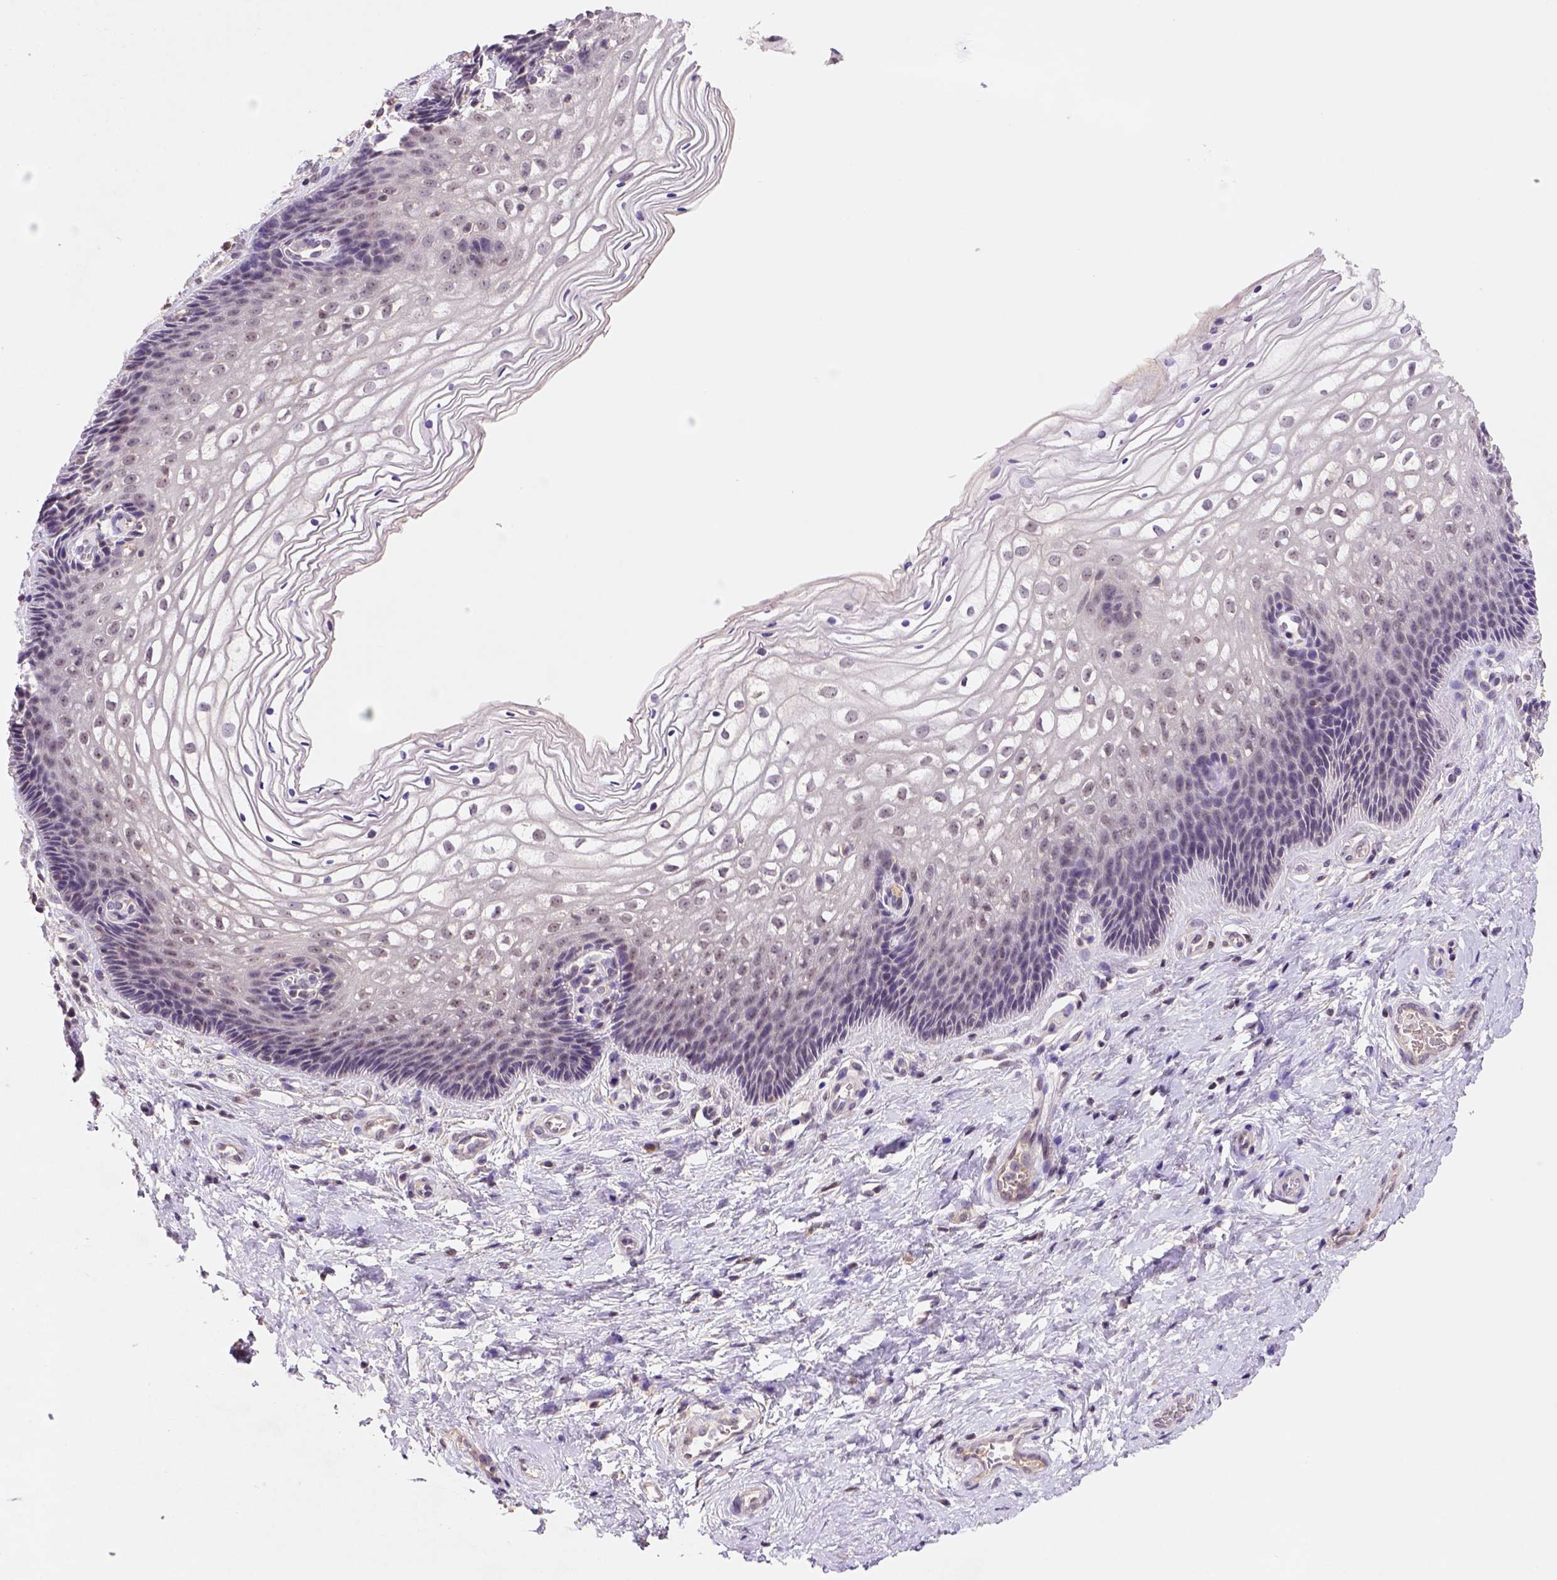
{"staining": {"intensity": "weak", "quantity": "25%-75%", "location": "cytoplasmic/membranous"}, "tissue": "cervix", "cell_type": "Glandular cells", "image_type": "normal", "snomed": [{"axis": "morphology", "description": "Normal tissue, NOS"}, {"axis": "topography", "description": "Cervix"}], "caption": "The immunohistochemical stain shows weak cytoplasmic/membranous staining in glandular cells of benign cervix. (DAB IHC with brightfield microscopy, high magnification).", "gene": "SCML4", "patient": {"sex": "female", "age": 34}}